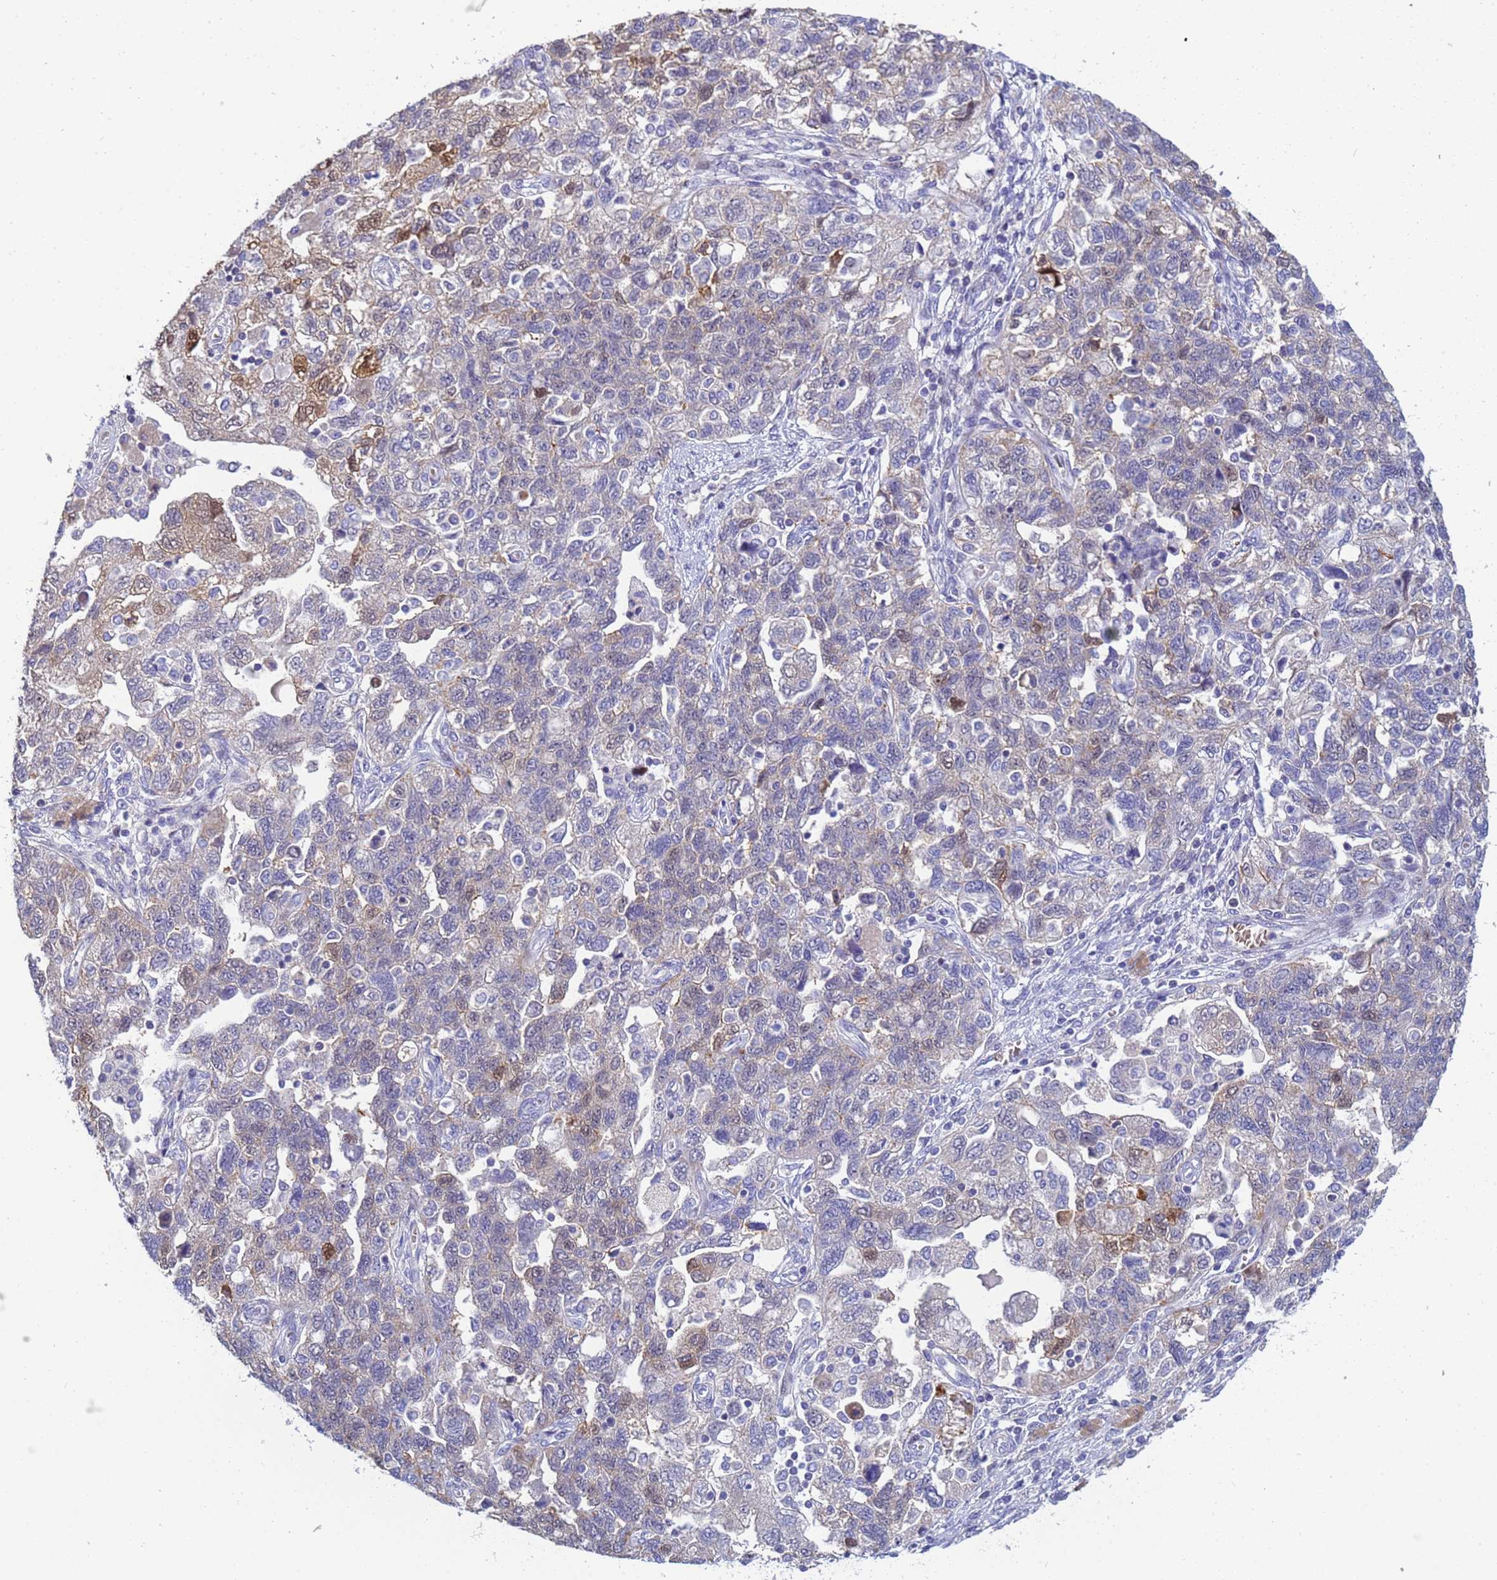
{"staining": {"intensity": "moderate", "quantity": "<25%", "location": "cytoplasmic/membranous"}, "tissue": "ovarian cancer", "cell_type": "Tumor cells", "image_type": "cancer", "snomed": [{"axis": "morphology", "description": "Carcinoma, NOS"}, {"axis": "morphology", "description": "Cystadenocarcinoma, serous, NOS"}, {"axis": "topography", "description": "Ovary"}], "caption": "Human ovarian carcinoma stained for a protein (brown) displays moderate cytoplasmic/membranous positive staining in about <25% of tumor cells.", "gene": "PPP6R1", "patient": {"sex": "female", "age": 69}}